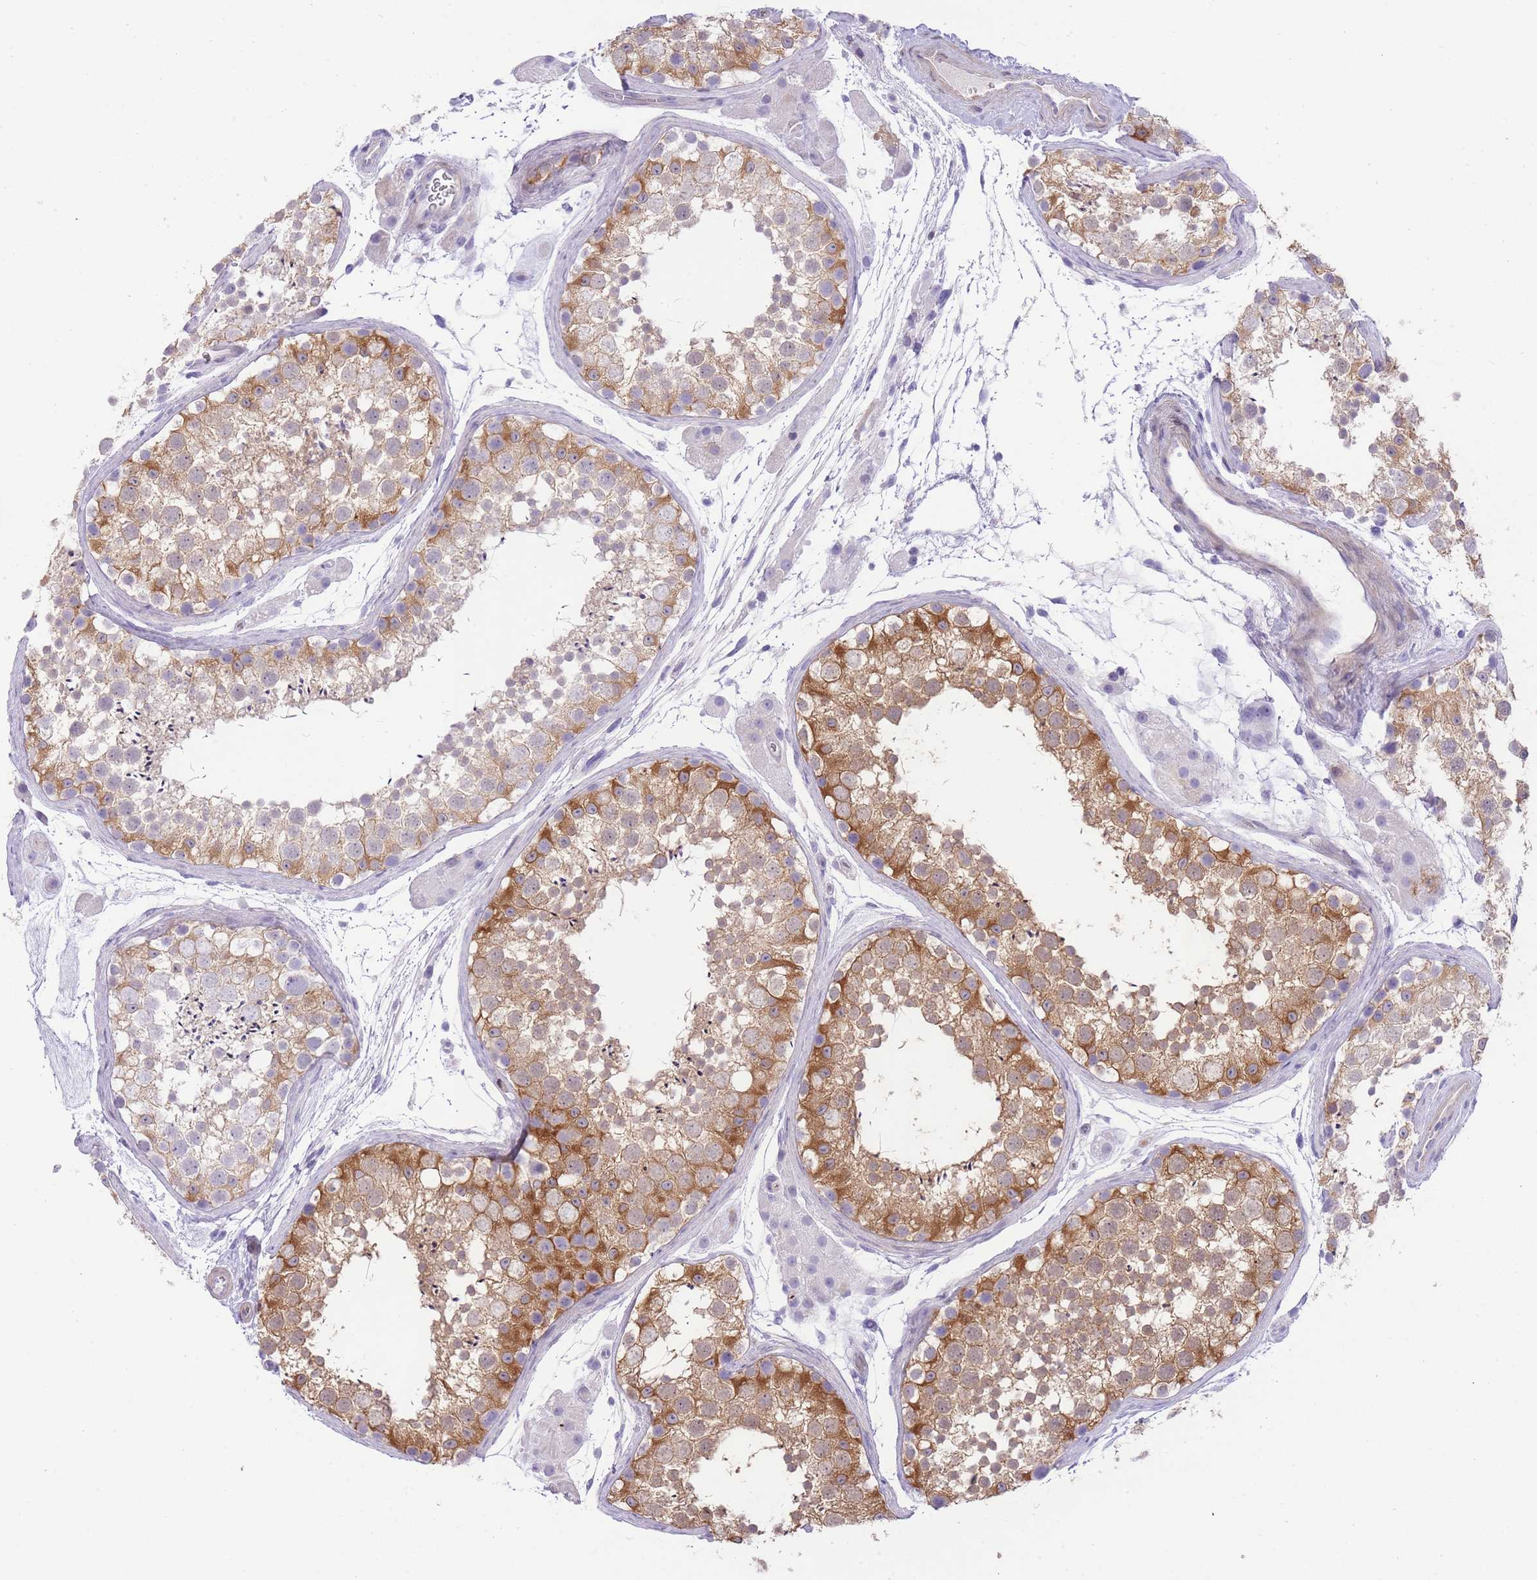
{"staining": {"intensity": "strong", "quantity": "25%-75%", "location": "cytoplasmic/membranous"}, "tissue": "testis", "cell_type": "Cells in seminiferous ducts", "image_type": "normal", "snomed": [{"axis": "morphology", "description": "Normal tissue, NOS"}, {"axis": "topography", "description": "Testis"}], "caption": "Protein expression analysis of unremarkable testis exhibits strong cytoplasmic/membranous staining in about 25%-75% of cells in seminiferous ducts.", "gene": "OR11H12", "patient": {"sex": "male", "age": 41}}